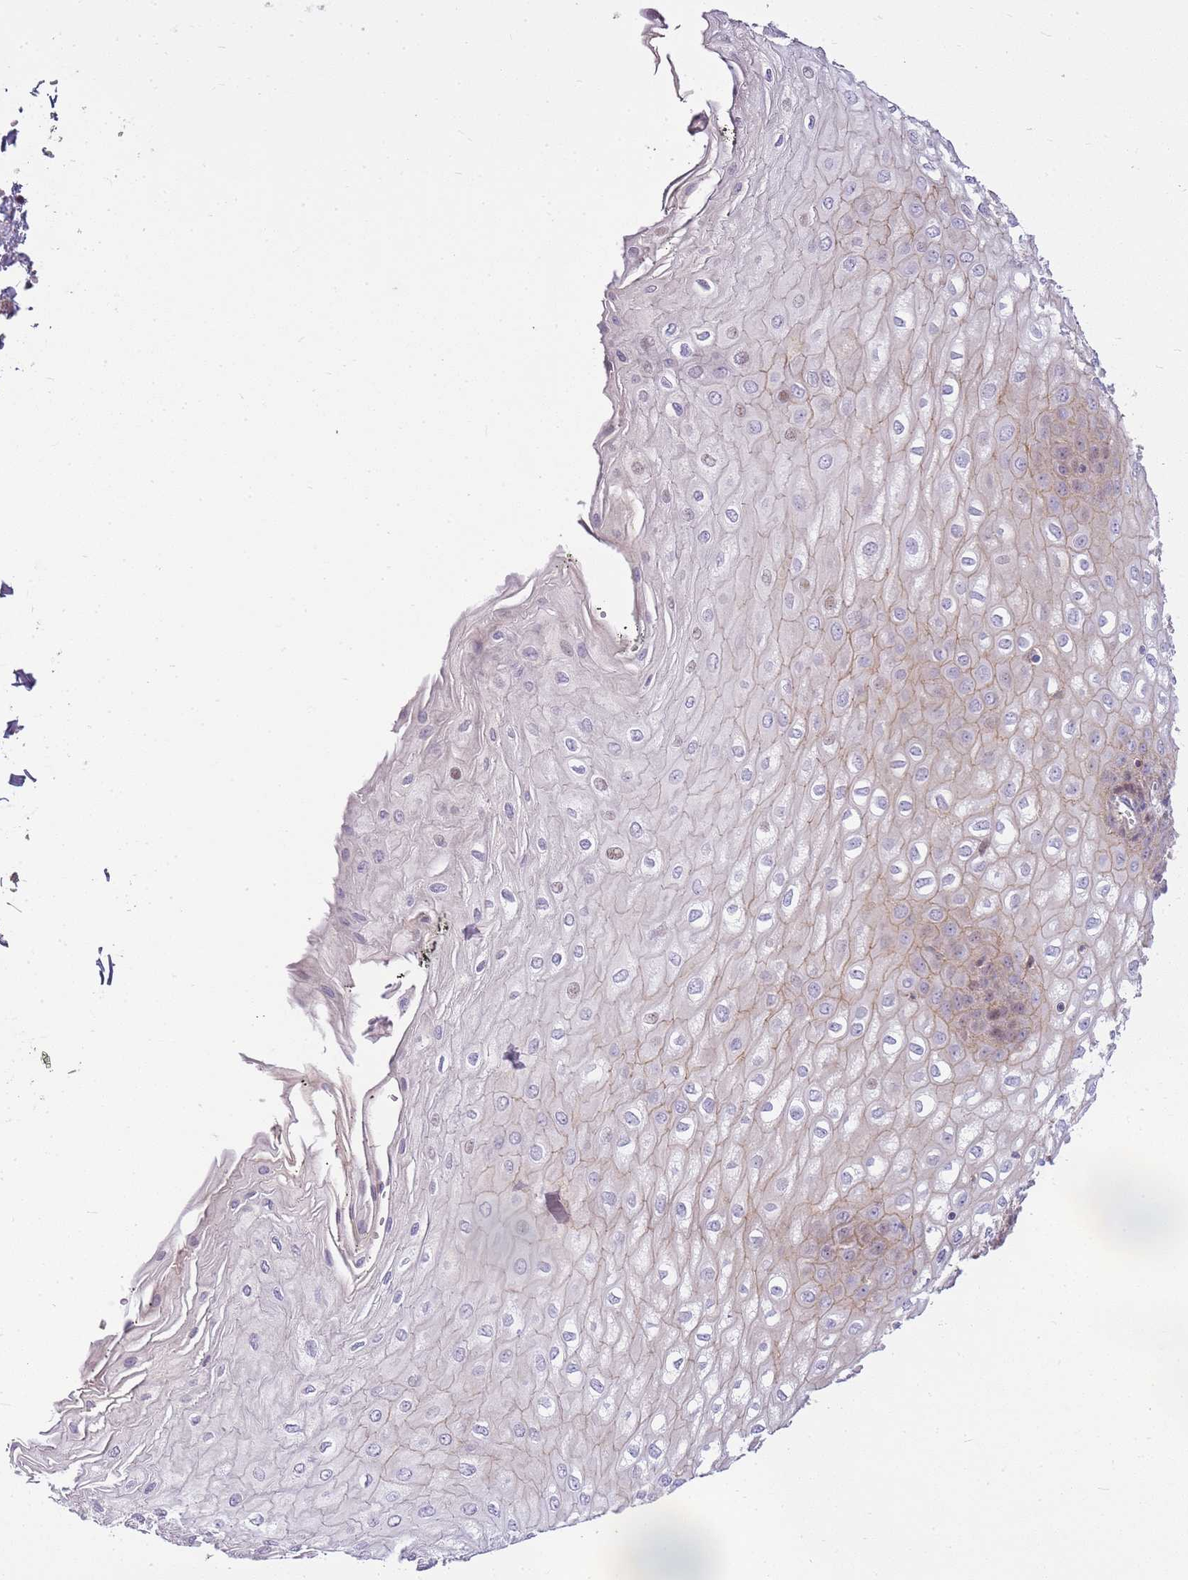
{"staining": {"intensity": "moderate", "quantity": "25%-75%", "location": "cytoplasmic/membranous,nuclear"}, "tissue": "esophagus", "cell_type": "Squamous epithelial cells", "image_type": "normal", "snomed": [{"axis": "morphology", "description": "Normal tissue, NOS"}, {"axis": "topography", "description": "Esophagus"}], "caption": "Immunohistochemical staining of normal esophagus shows moderate cytoplasmic/membranous,nuclear protein staining in about 25%-75% of squamous epithelial cells.", "gene": "CLBA1", "patient": {"sex": "male", "age": 60}}